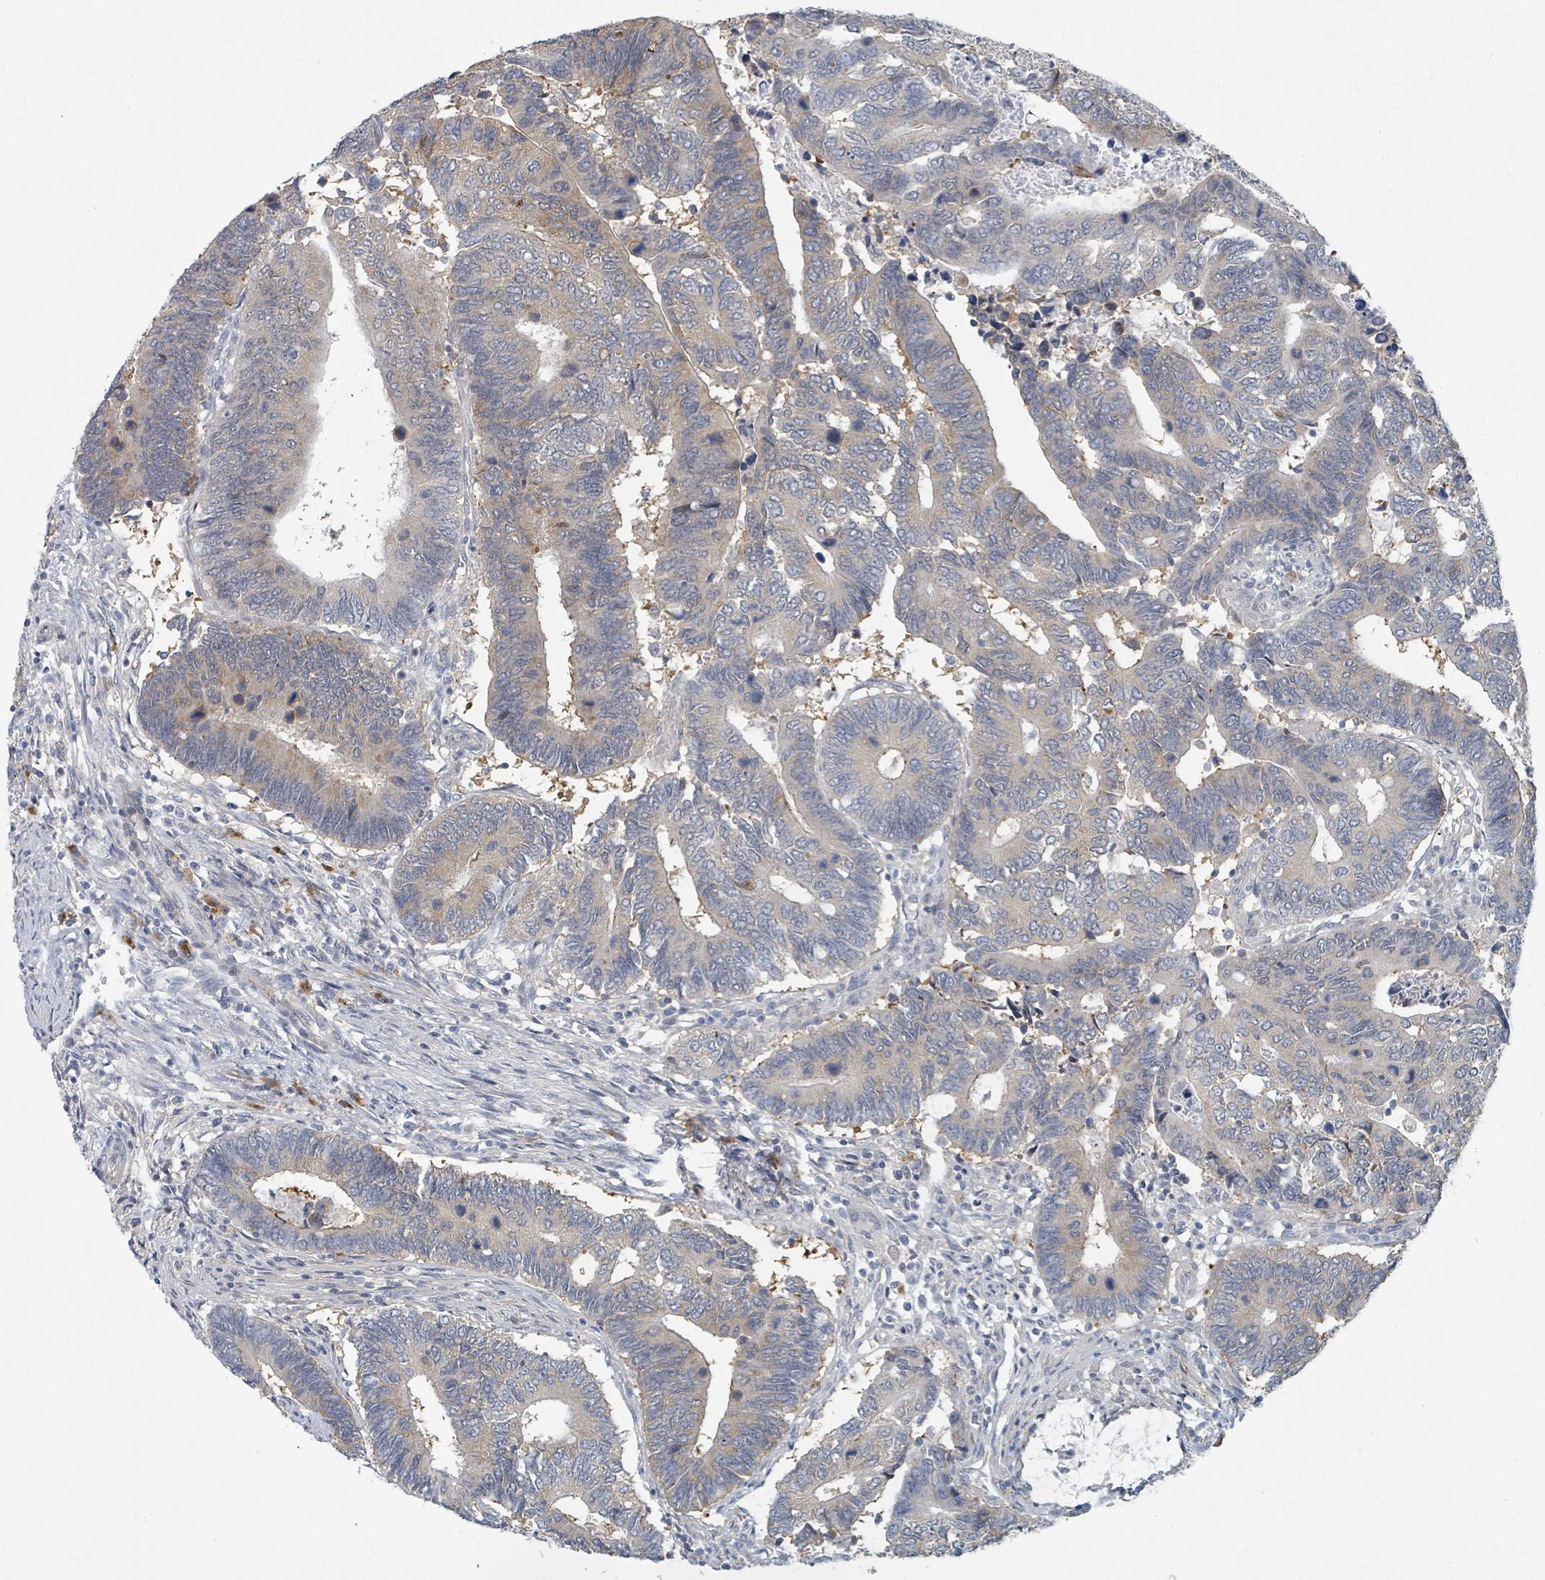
{"staining": {"intensity": "weak", "quantity": "<25%", "location": "cytoplasmic/membranous"}, "tissue": "colorectal cancer", "cell_type": "Tumor cells", "image_type": "cancer", "snomed": [{"axis": "morphology", "description": "Adenocarcinoma, NOS"}, {"axis": "topography", "description": "Colon"}], "caption": "Immunohistochemical staining of colorectal cancer (adenocarcinoma) shows no significant staining in tumor cells.", "gene": "ANKRD55", "patient": {"sex": "male", "age": 87}}